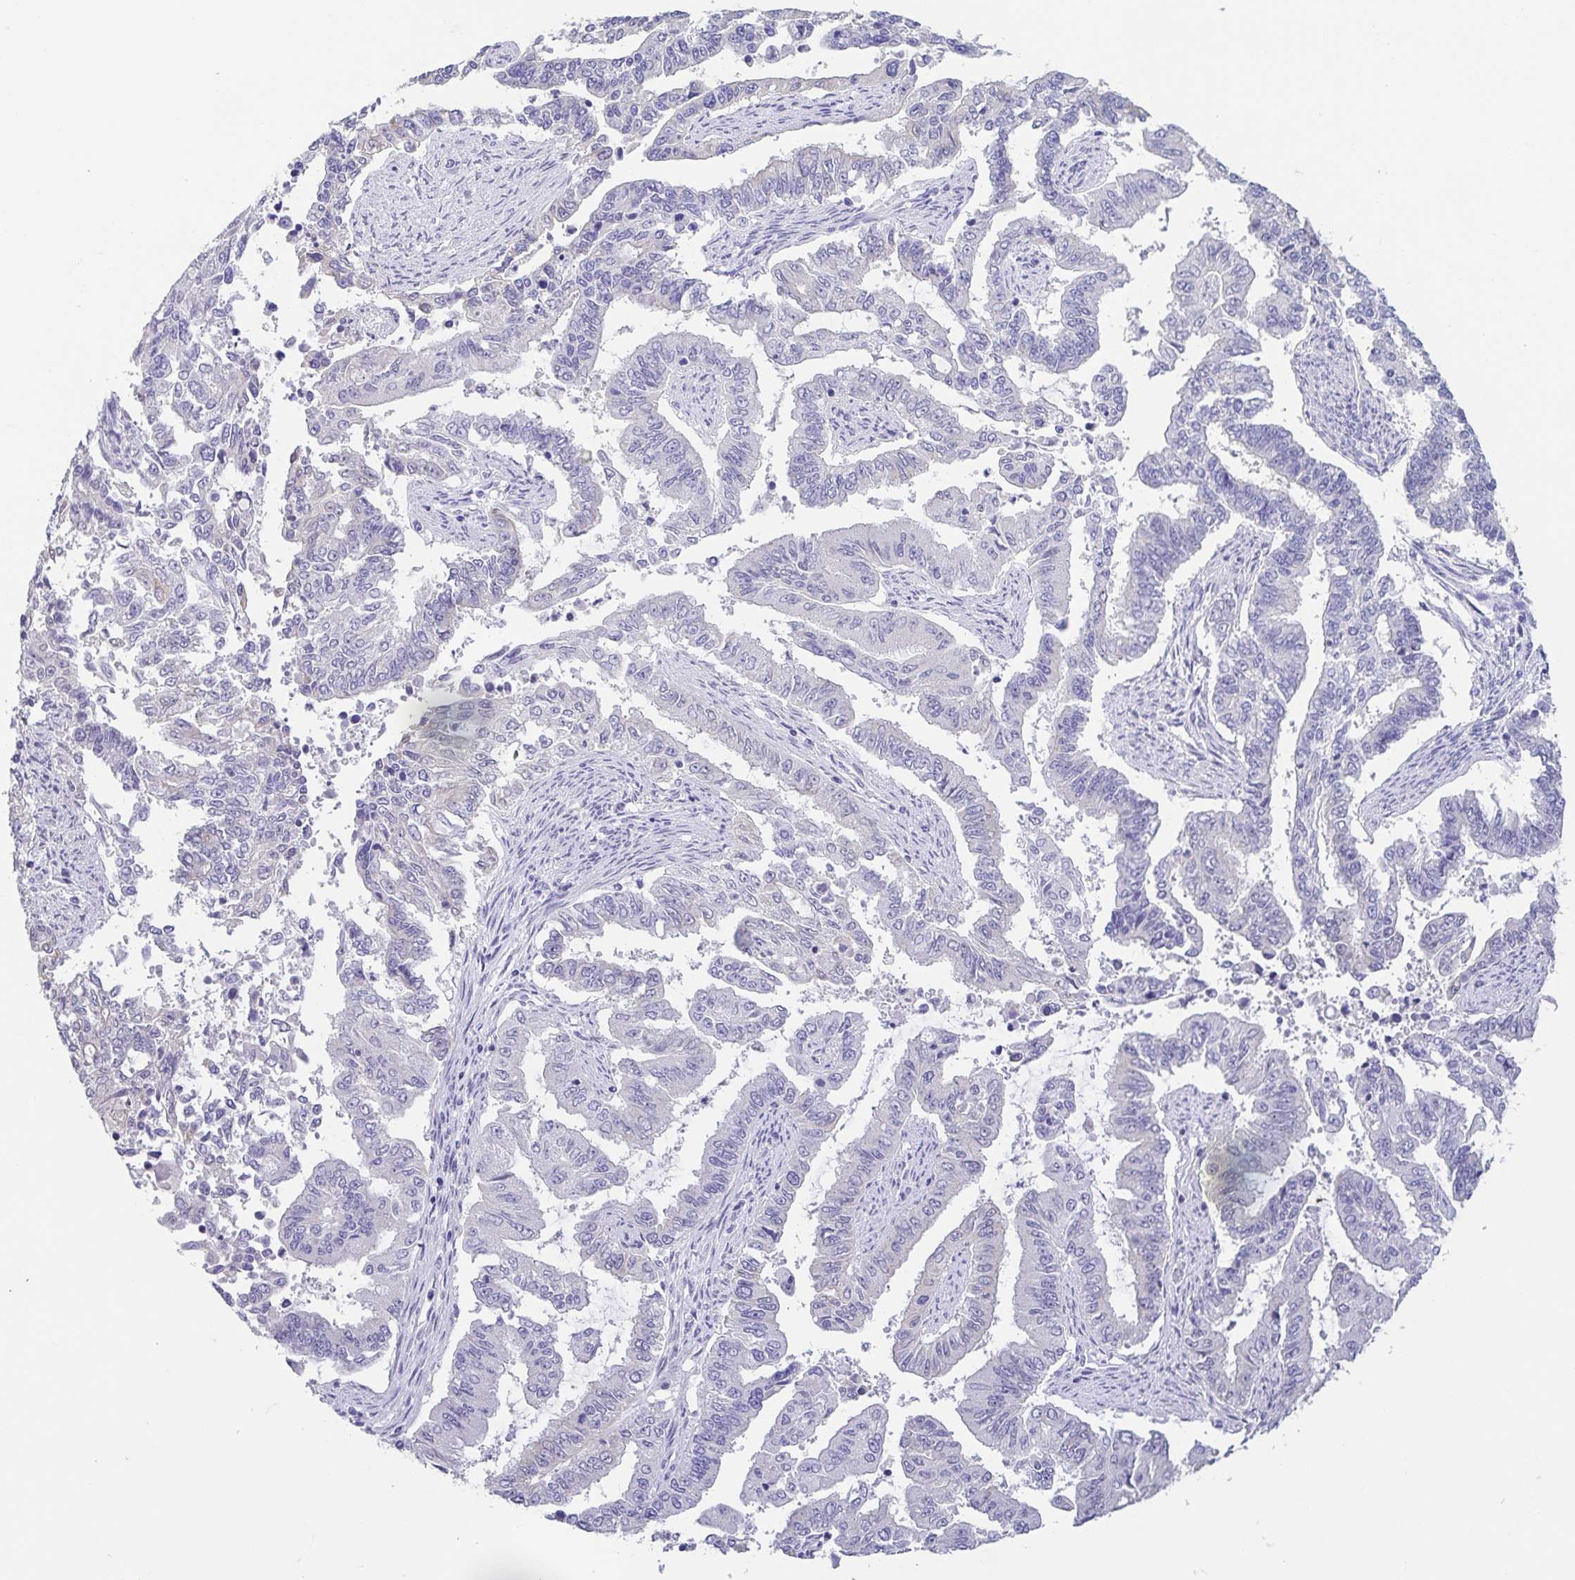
{"staining": {"intensity": "negative", "quantity": "none", "location": "none"}, "tissue": "endometrial cancer", "cell_type": "Tumor cells", "image_type": "cancer", "snomed": [{"axis": "morphology", "description": "Adenocarcinoma, NOS"}, {"axis": "topography", "description": "Uterus"}], "caption": "Endometrial cancer (adenocarcinoma) was stained to show a protein in brown. There is no significant expression in tumor cells. The staining is performed using DAB brown chromogen with nuclei counter-stained in using hematoxylin.", "gene": "FABP3", "patient": {"sex": "female", "age": 59}}